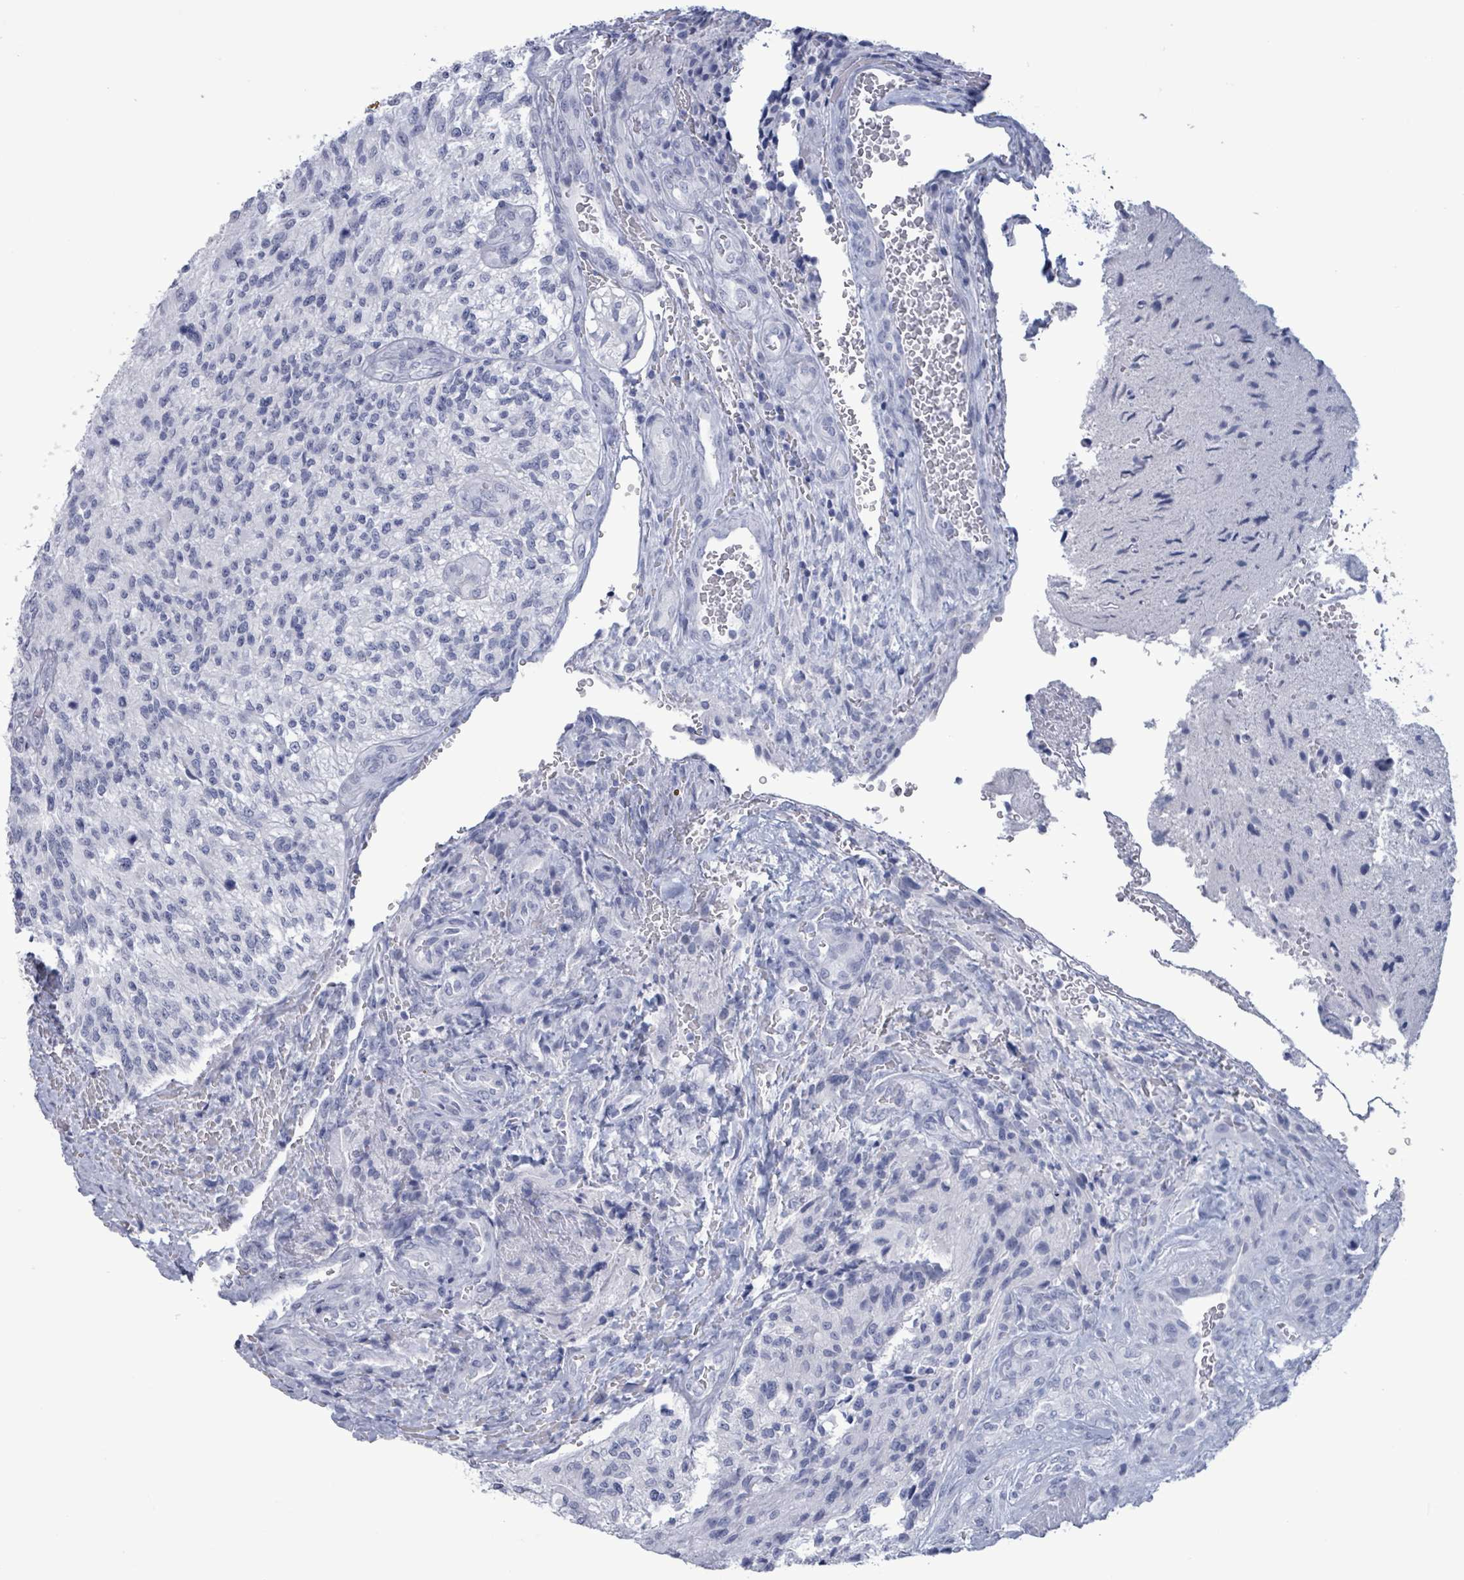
{"staining": {"intensity": "negative", "quantity": "none", "location": "none"}, "tissue": "glioma", "cell_type": "Tumor cells", "image_type": "cancer", "snomed": [{"axis": "morphology", "description": "Normal tissue, NOS"}, {"axis": "morphology", "description": "Glioma, malignant, High grade"}, {"axis": "topography", "description": "Cerebral cortex"}], "caption": "Immunohistochemistry of malignant glioma (high-grade) reveals no positivity in tumor cells.", "gene": "NKX2-1", "patient": {"sex": "male", "age": 56}}